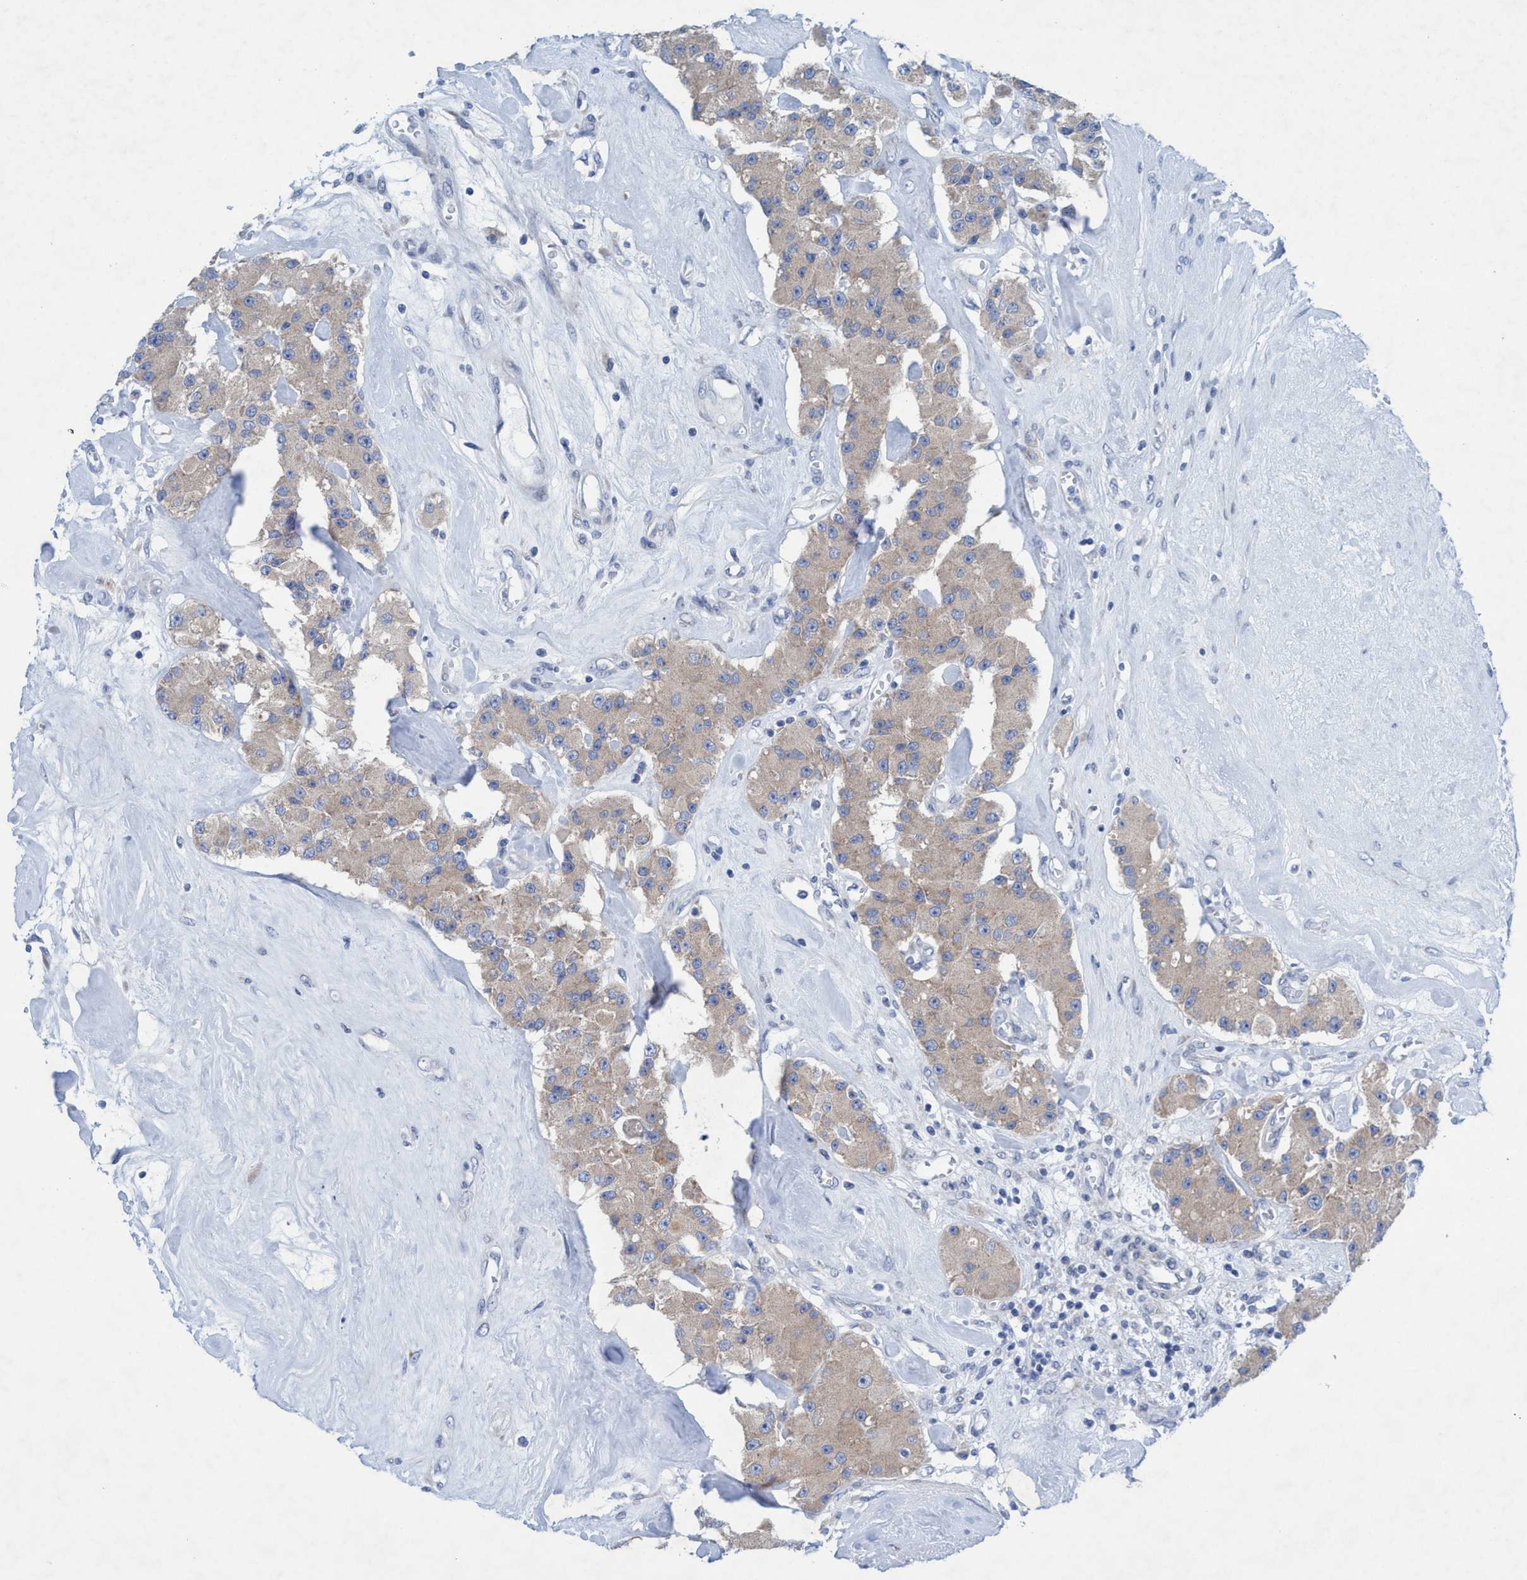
{"staining": {"intensity": "weak", "quantity": ">75%", "location": "cytoplasmic/membranous"}, "tissue": "carcinoid", "cell_type": "Tumor cells", "image_type": "cancer", "snomed": [{"axis": "morphology", "description": "Carcinoid, malignant, NOS"}, {"axis": "topography", "description": "Pancreas"}], "caption": "Carcinoid stained for a protein (brown) demonstrates weak cytoplasmic/membranous positive staining in about >75% of tumor cells.", "gene": "RSAD1", "patient": {"sex": "male", "age": 41}}